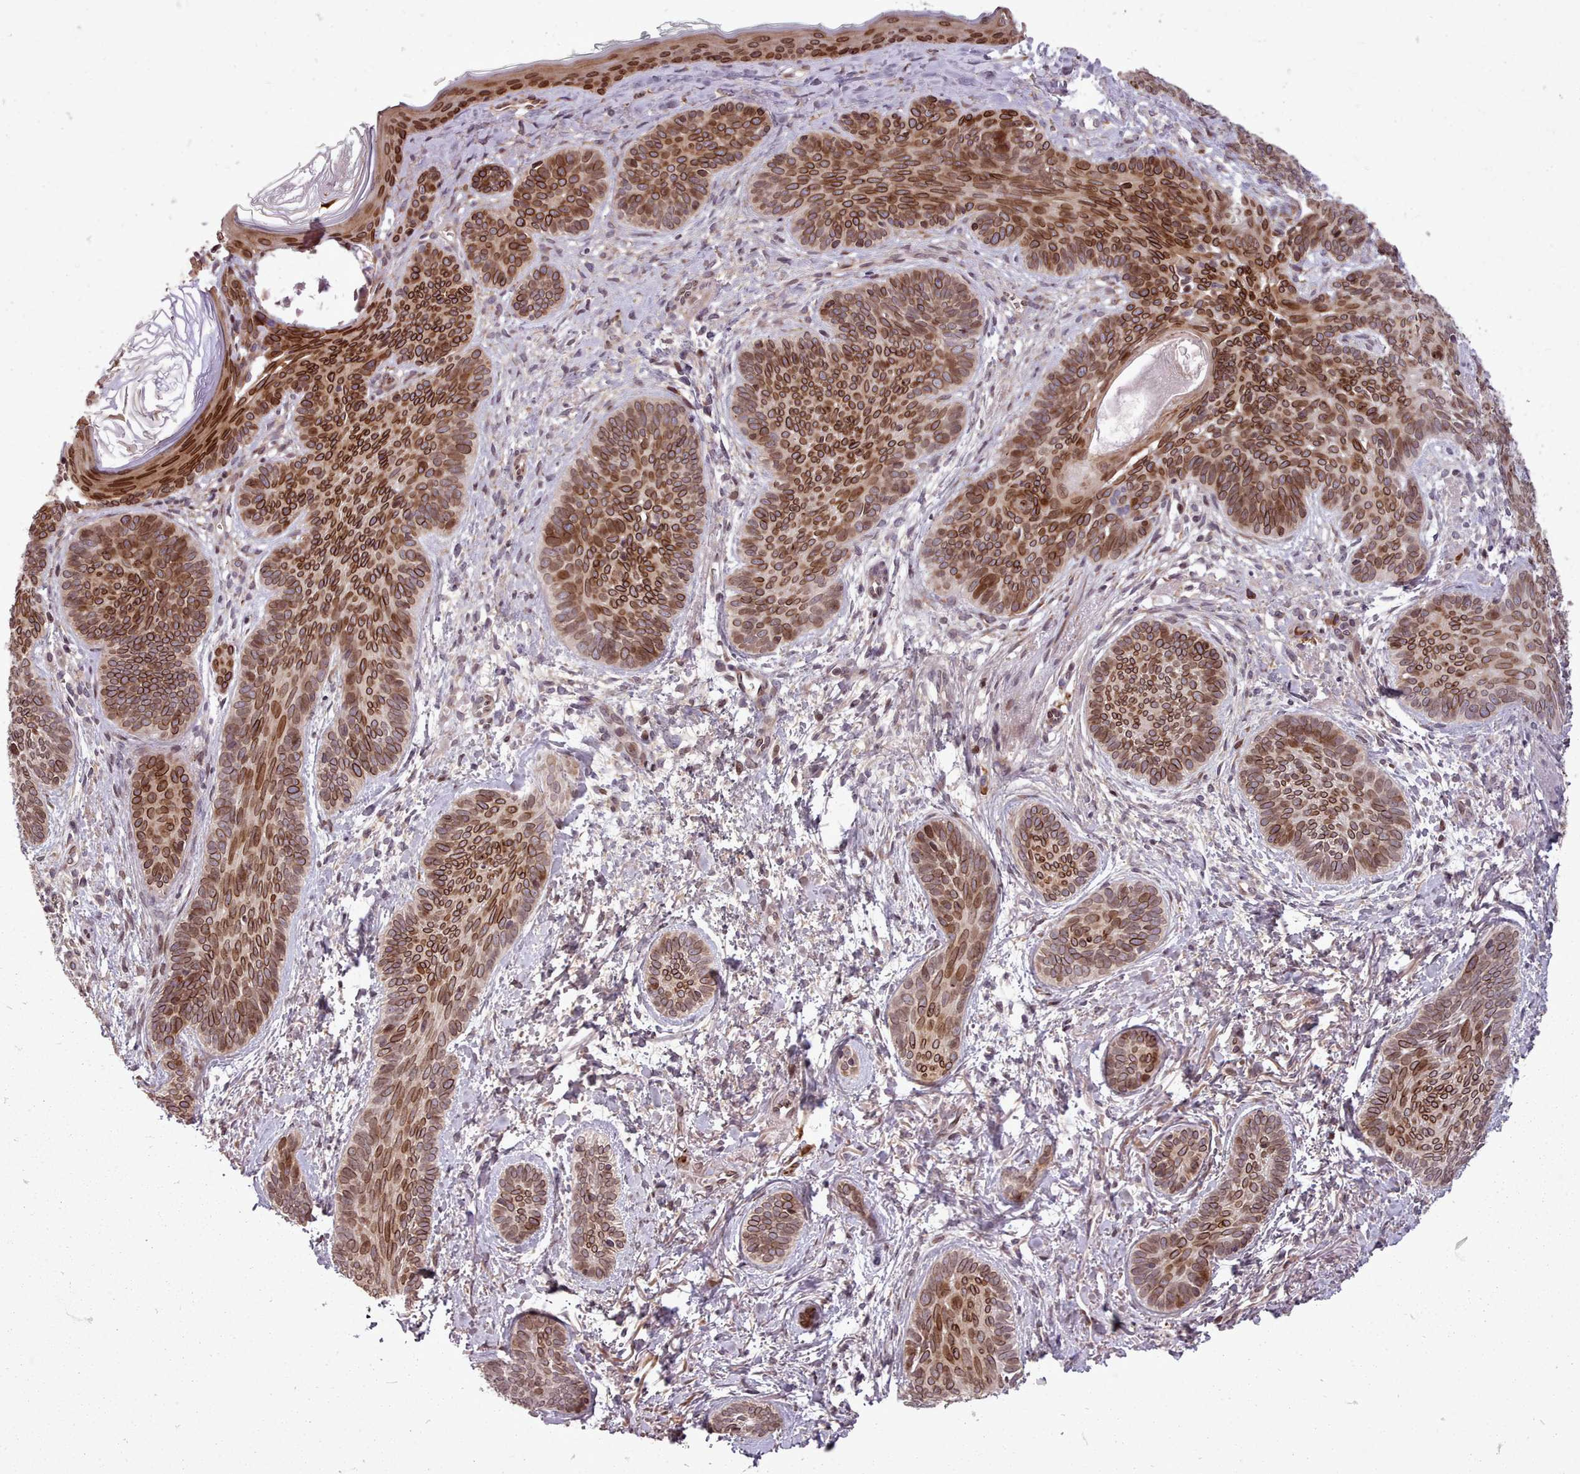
{"staining": {"intensity": "strong", "quantity": ">75%", "location": "cytoplasmic/membranous,nuclear"}, "tissue": "skin cancer", "cell_type": "Tumor cells", "image_type": "cancer", "snomed": [{"axis": "morphology", "description": "Basal cell carcinoma"}, {"axis": "topography", "description": "Skin"}], "caption": "Immunohistochemical staining of skin basal cell carcinoma displays strong cytoplasmic/membranous and nuclear protein positivity in approximately >75% of tumor cells.", "gene": "CABP1", "patient": {"sex": "female", "age": 81}}